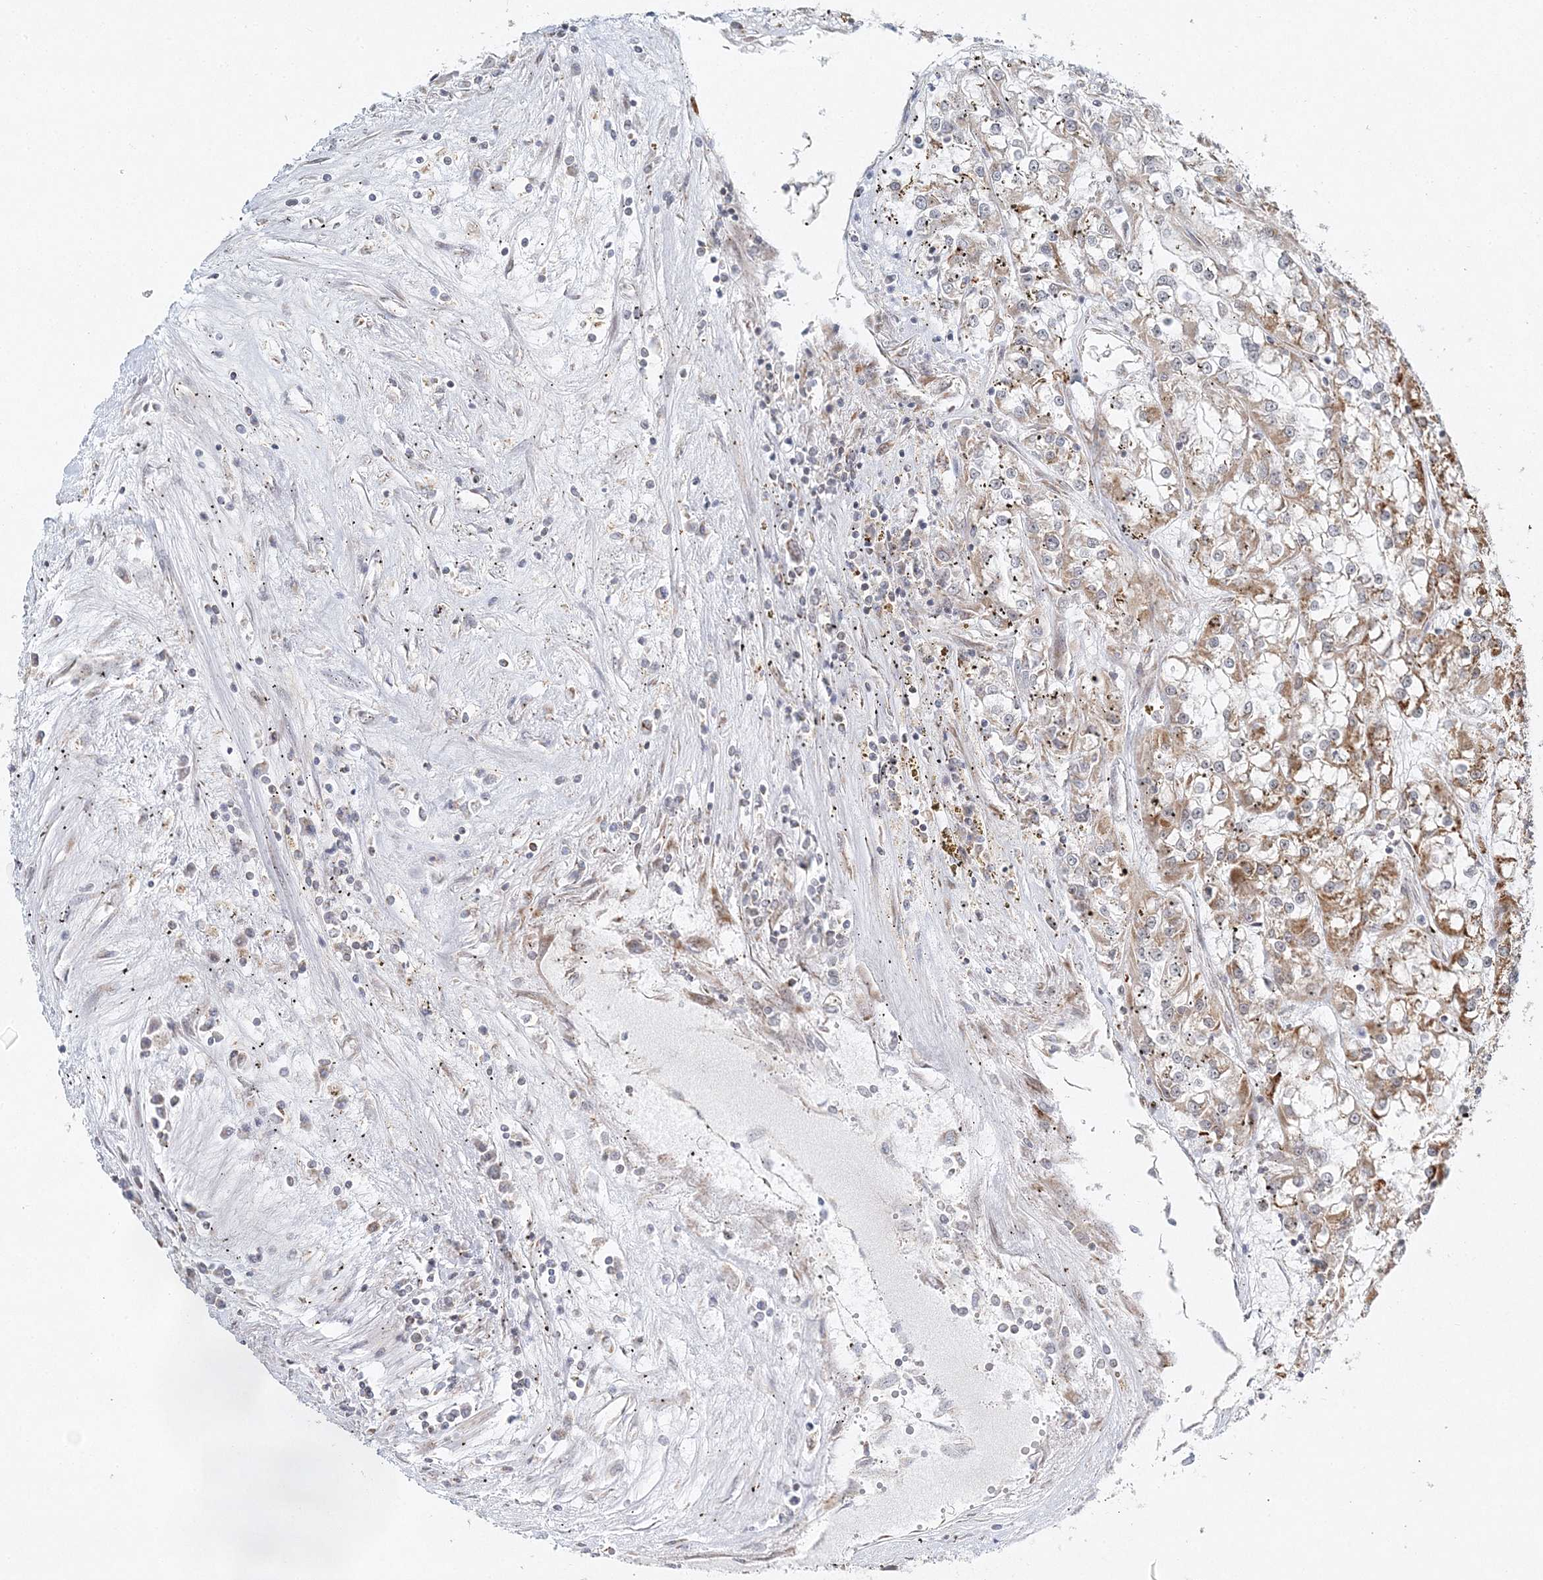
{"staining": {"intensity": "weak", "quantity": ">75%", "location": "cytoplasmic/membranous"}, "tissue": "renal cancer", "cell_type": "Tumor cells", "image_type": "cancer", "snomed": [{"axis": "morphology", "description": "Adenocarcinoma, NOS"}, {"axis": "topography", "description": "Kidney"}], "caption": "Approximately >75% of tumor cells in renal adenocarcinoma show weak cytoplasmic/membranous protein staining as visualized by brown immunohistochemical staining.", "gene": "RAB11FIP2", "patient": {"sex": "female", "age": 52}}